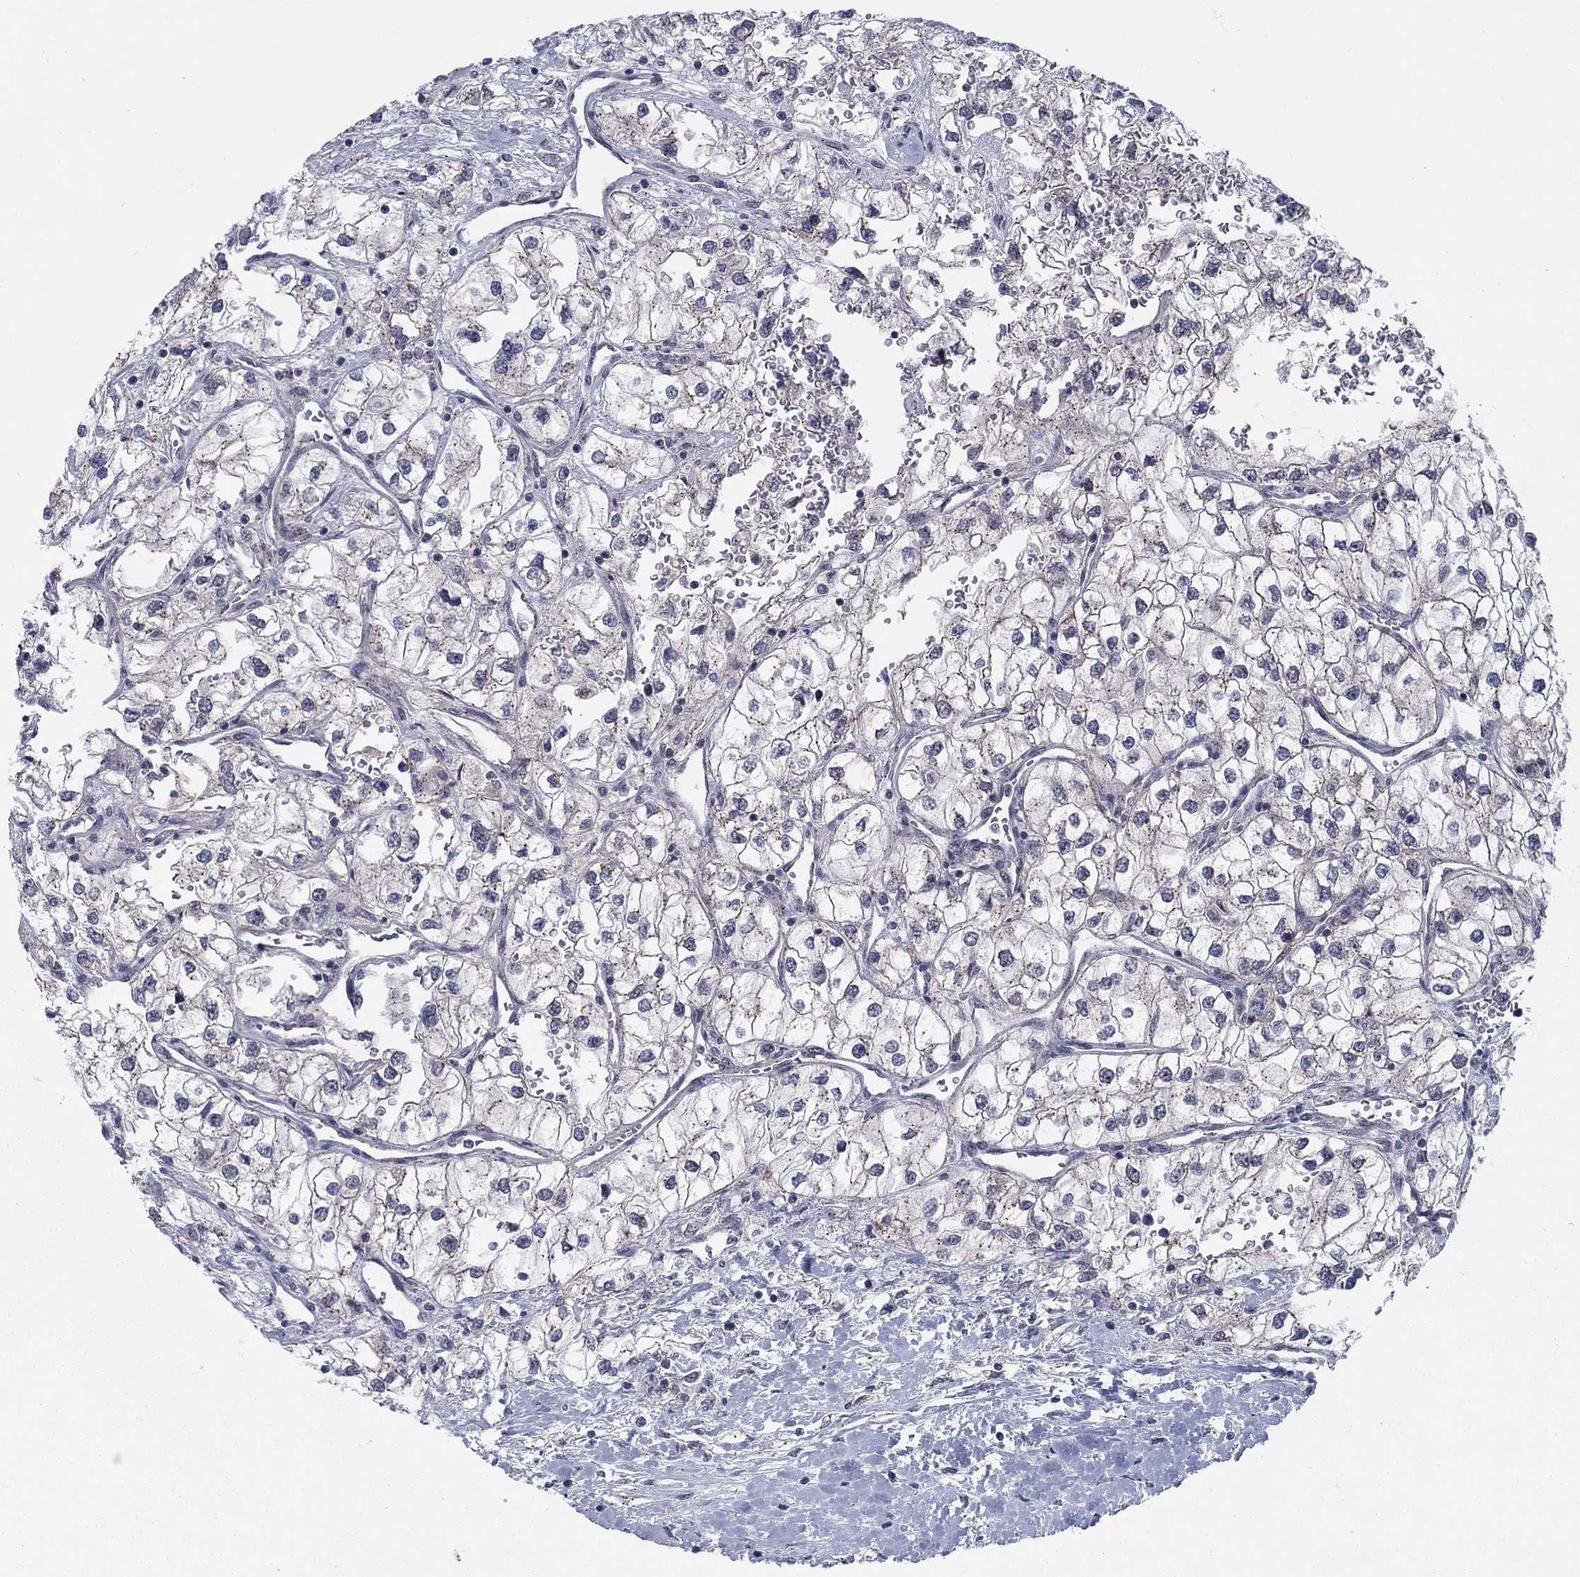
{"staining": {"intensity": "moderate", "quantity": "25%-75%", "location": "cytoplasmic/membranous"}, "tissue": "renal cancer", "cell_type": "Tumor cells", "image_type": "cancer", "snomed": [{"axis": "morphology", "description": "Adenocarcinoma, NOS"}, {"axis": "topography", "description": "Kidney"}], "caption": "Protein staining of renal adenocarcinoma tissue demonstrates moderate cytoplasmic/membranous expression in approximately 25%-75% of tumor cells.", "gene": "SH3RF1", "patient": {"sex": "male", "age": 59}}